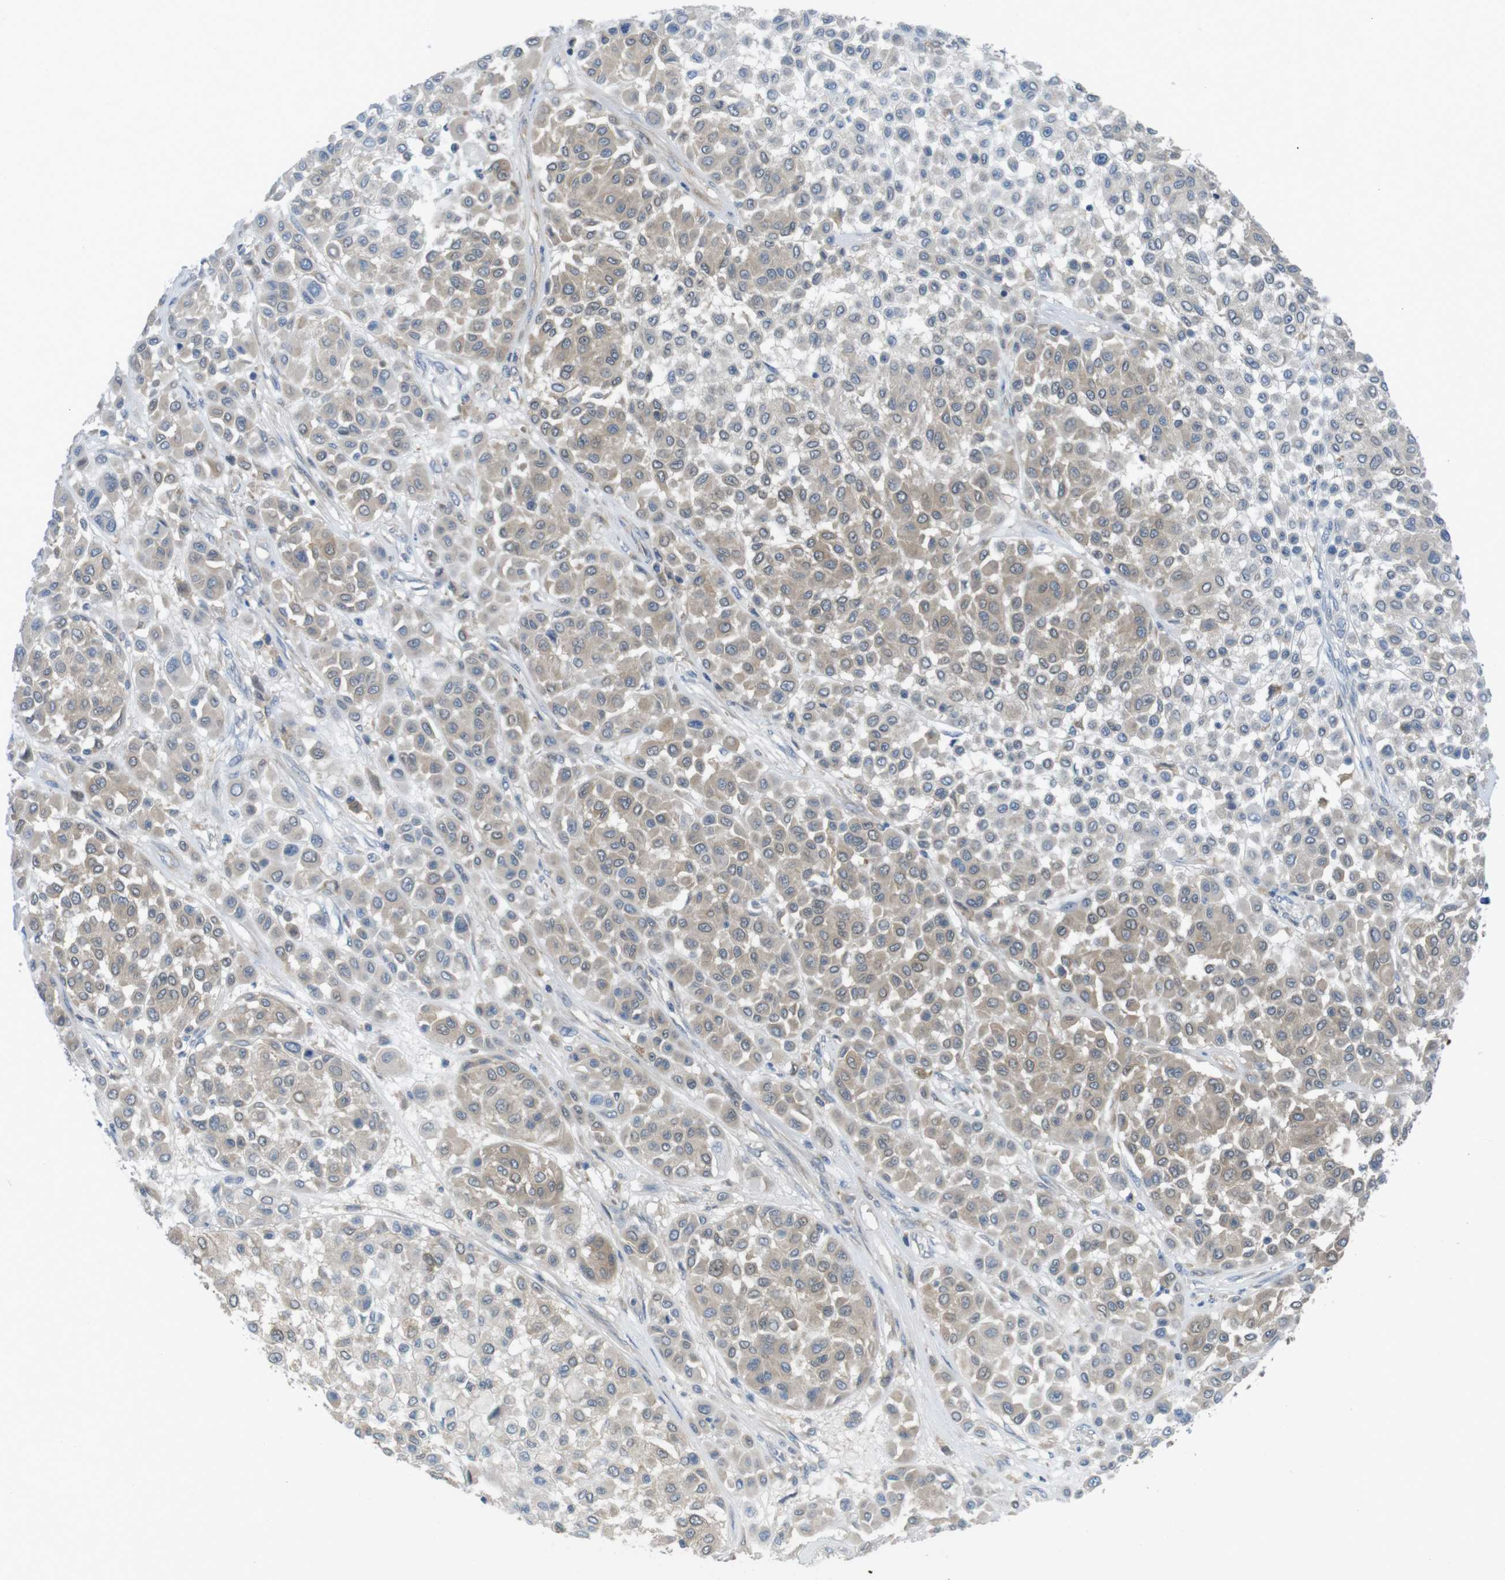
{"staining": {"intensity": "moderate", "quantity": "25%-75%", "location": "cytoplasmic/membranous"}, "tissue": "melanoma", "cell_type": "Tumor cells", "image_type": "cancer", "snomed": [{"axis": "morphology", "description": "Malignant melanoma, Metastatic site"}, {"axis": "topography", "description": "Soft tissue"}], "caption": "This histopathology image shows IHC staining of human melanoma, with medium moderate cytoplasmic/membranous staining in approximately 25%-75% of tumor cells.", "gene": "MTHFD1", "patient": {"sex": "male", "age": 41}}